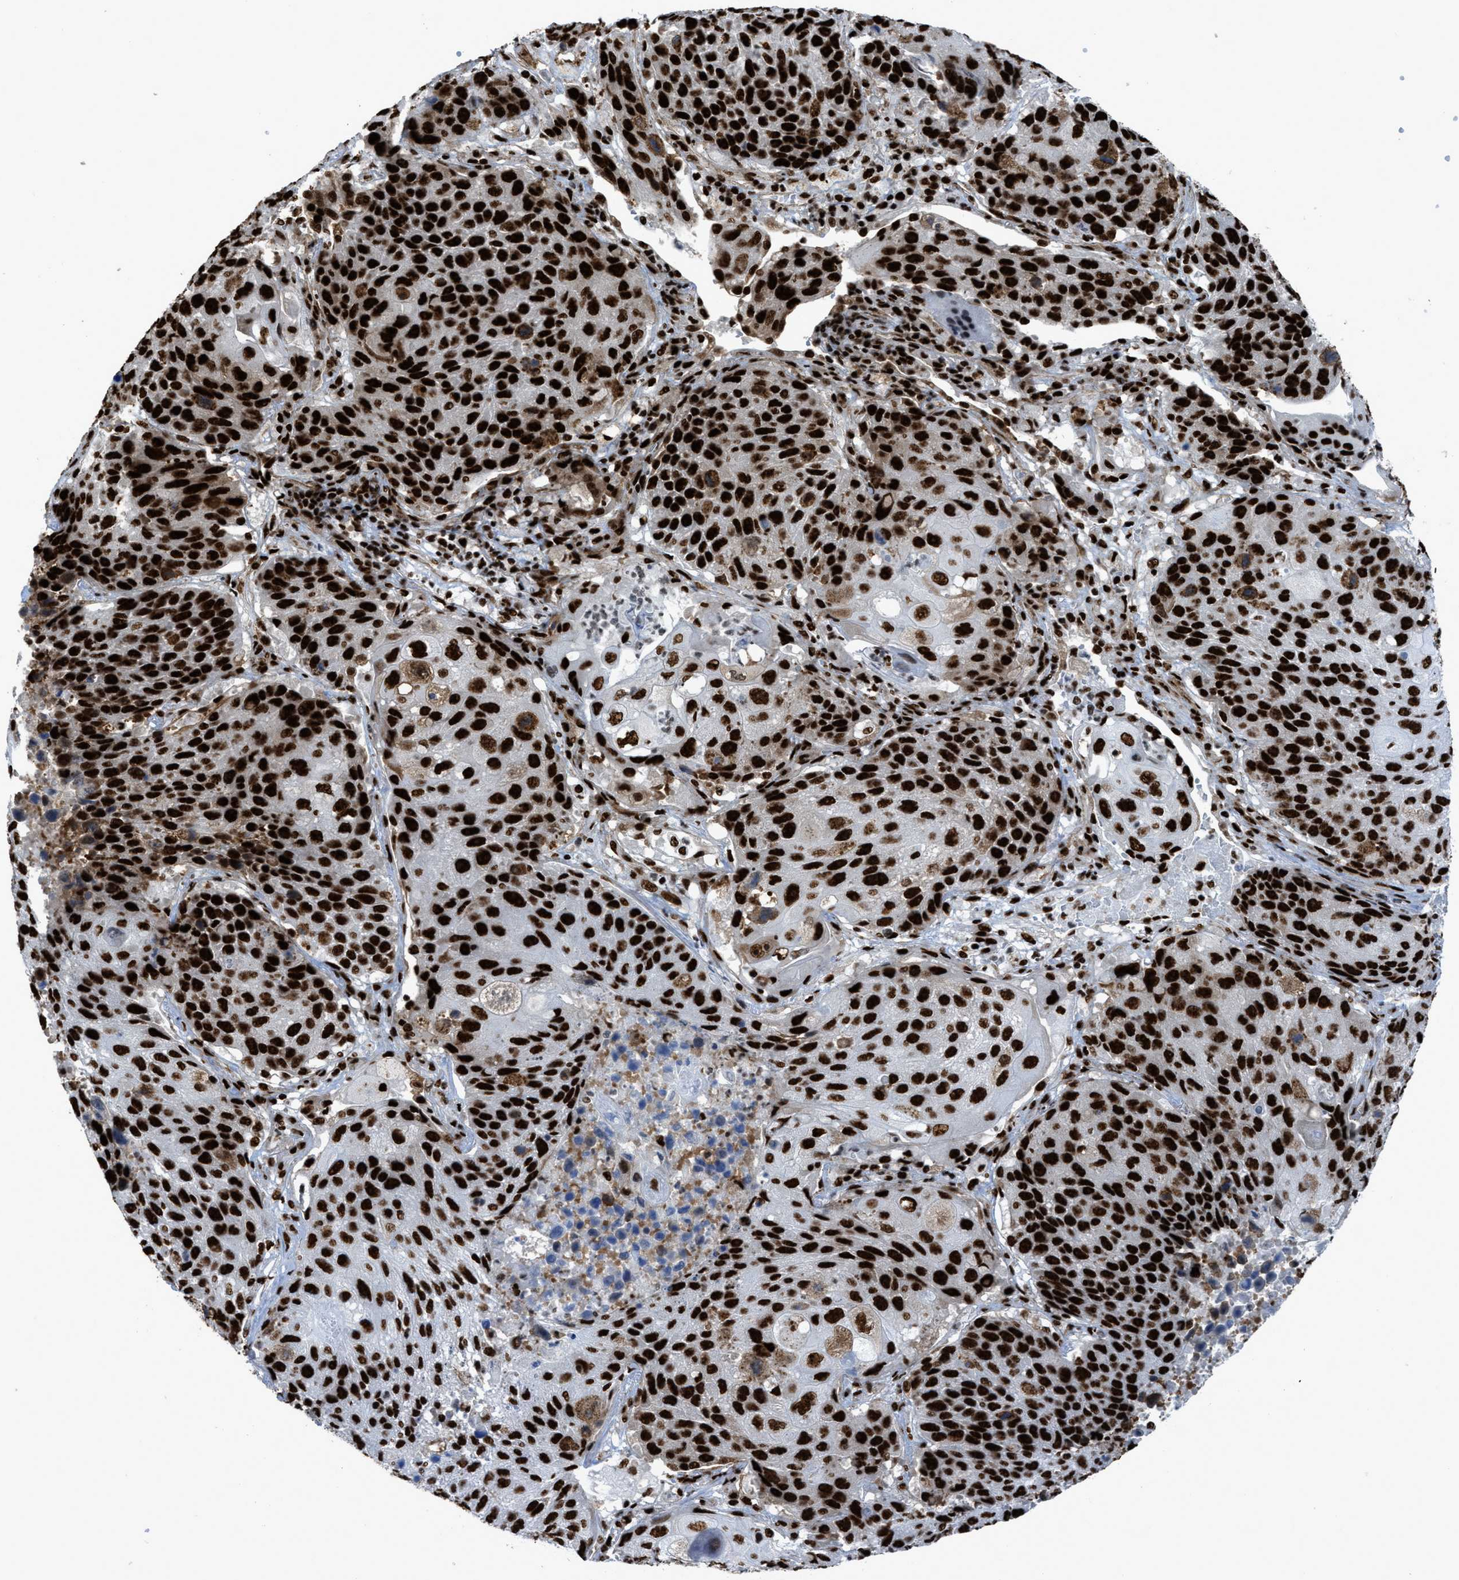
{"staining": {"intensity": "strong", "quantity": ">75%", "location": "nuclear"}, "tissue": "lung cancer", "cell_type": "Tumor cells", "image_type": "cancer", "snomed": [{"axis": "morphology", "description": "Squamous cell carcinoma, NOS"}, {"axis": "topography", "description": "Lung"}], "caption": "Immunohistochemical staining of human lung squamous cell carcinoma shows high levels of strong nuclear protein positivity in about >75% of tumor cells.", "gene": "ZNF207", "patient": {"sex": "male", "age": 61}}